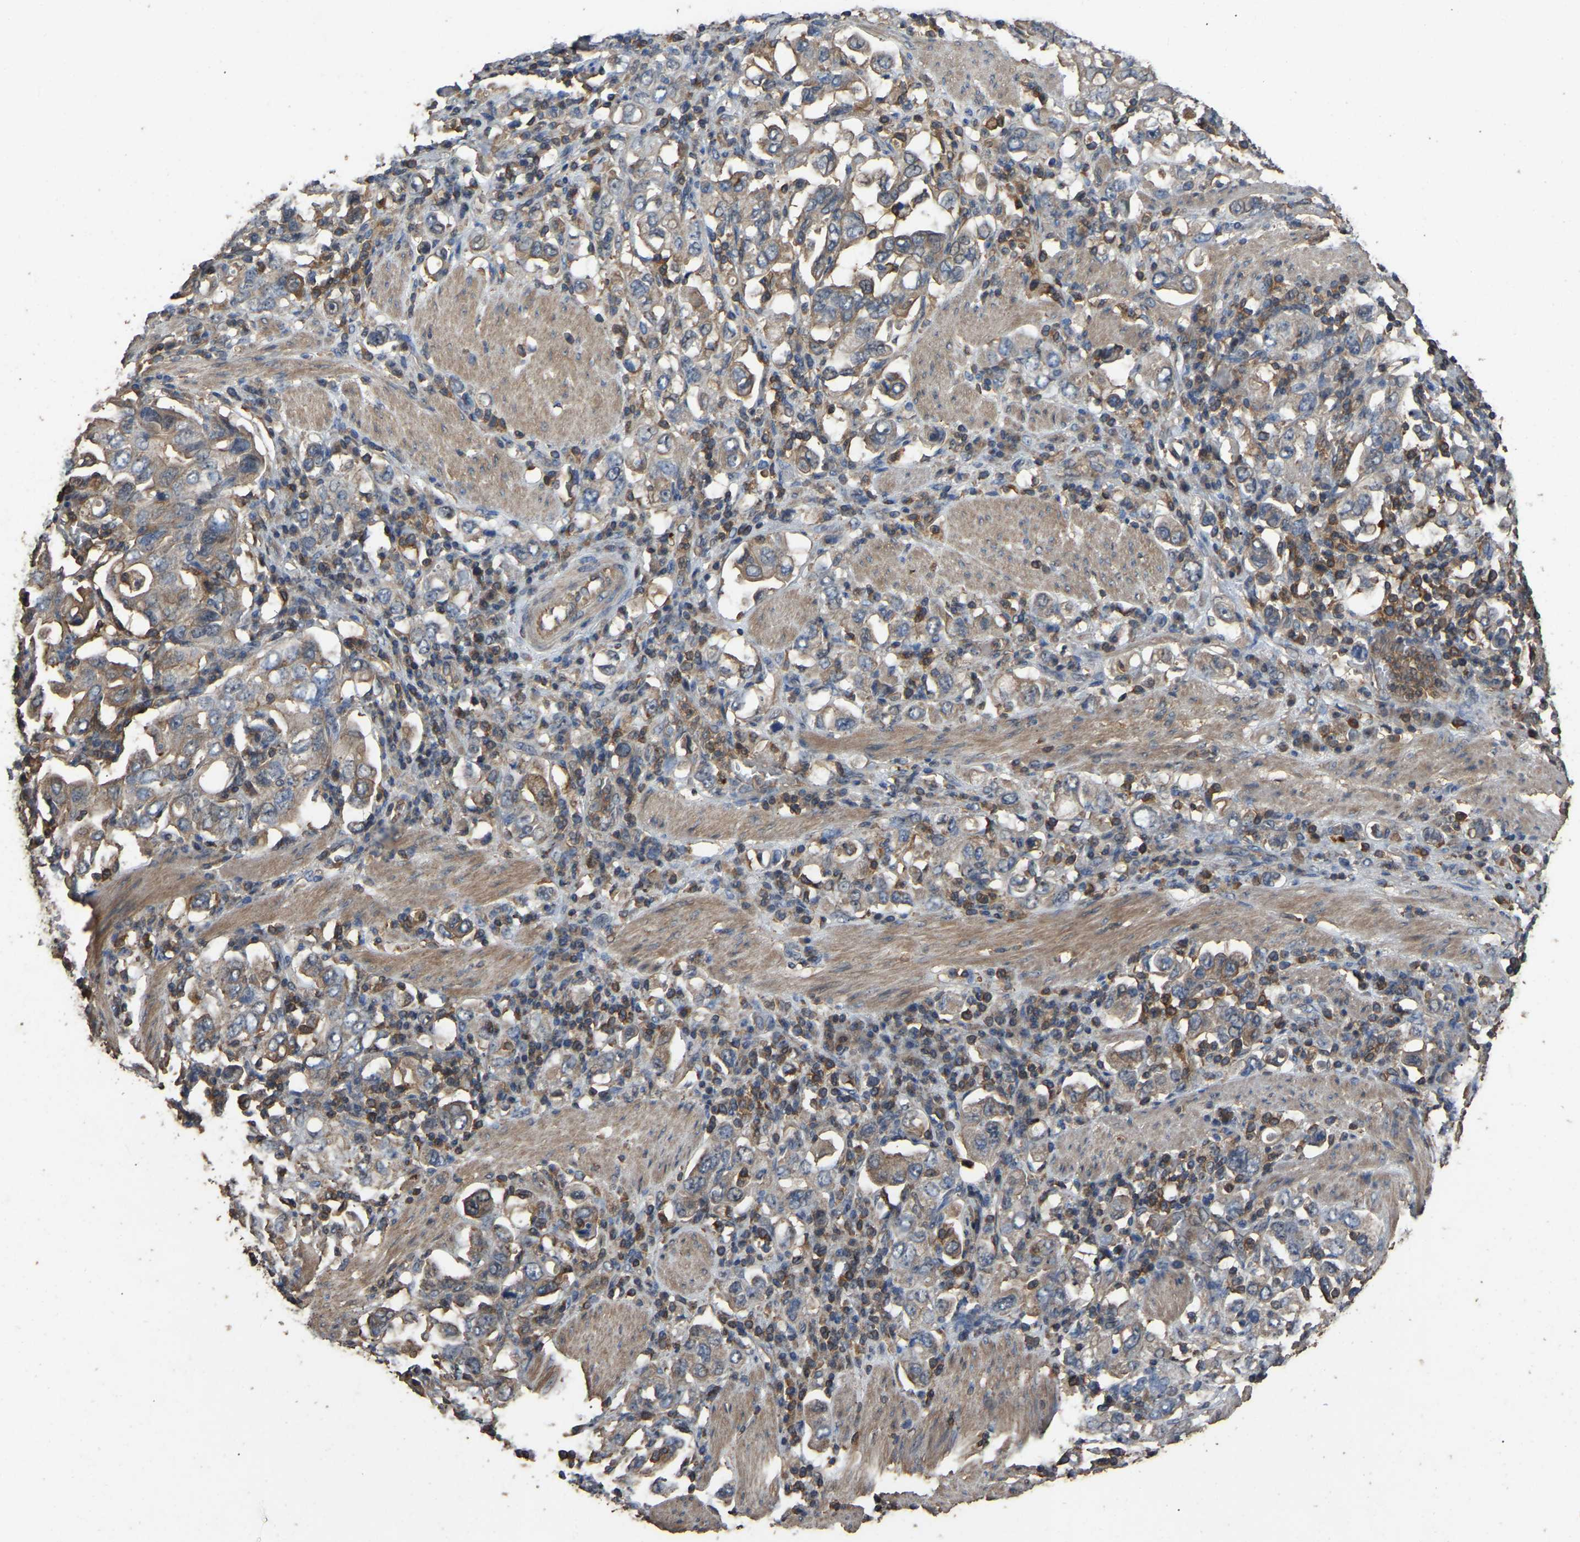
{"staining": {"intensity": "weak", "quantity": "25%-75%", "location": "cytoplasmic/membranous"}, "tissue": "stomach cancer", "cell_type": "Tumor cells", "image_type": "cancer", "snomed": [{"axis": "morphology", "description": "Adenocarcinoma, NOS"}, {"axis": "topography", "description": "Stomach, upper"}], "caption": "Weak cytoplasmic/membranous staining for a protein is seen in about 25%-75% of tumor cells of adenocarcinoma (stomach) using immunohistochemistry.", "gene": "FHIT", "patient": {"sex": "male", "age": 62}}